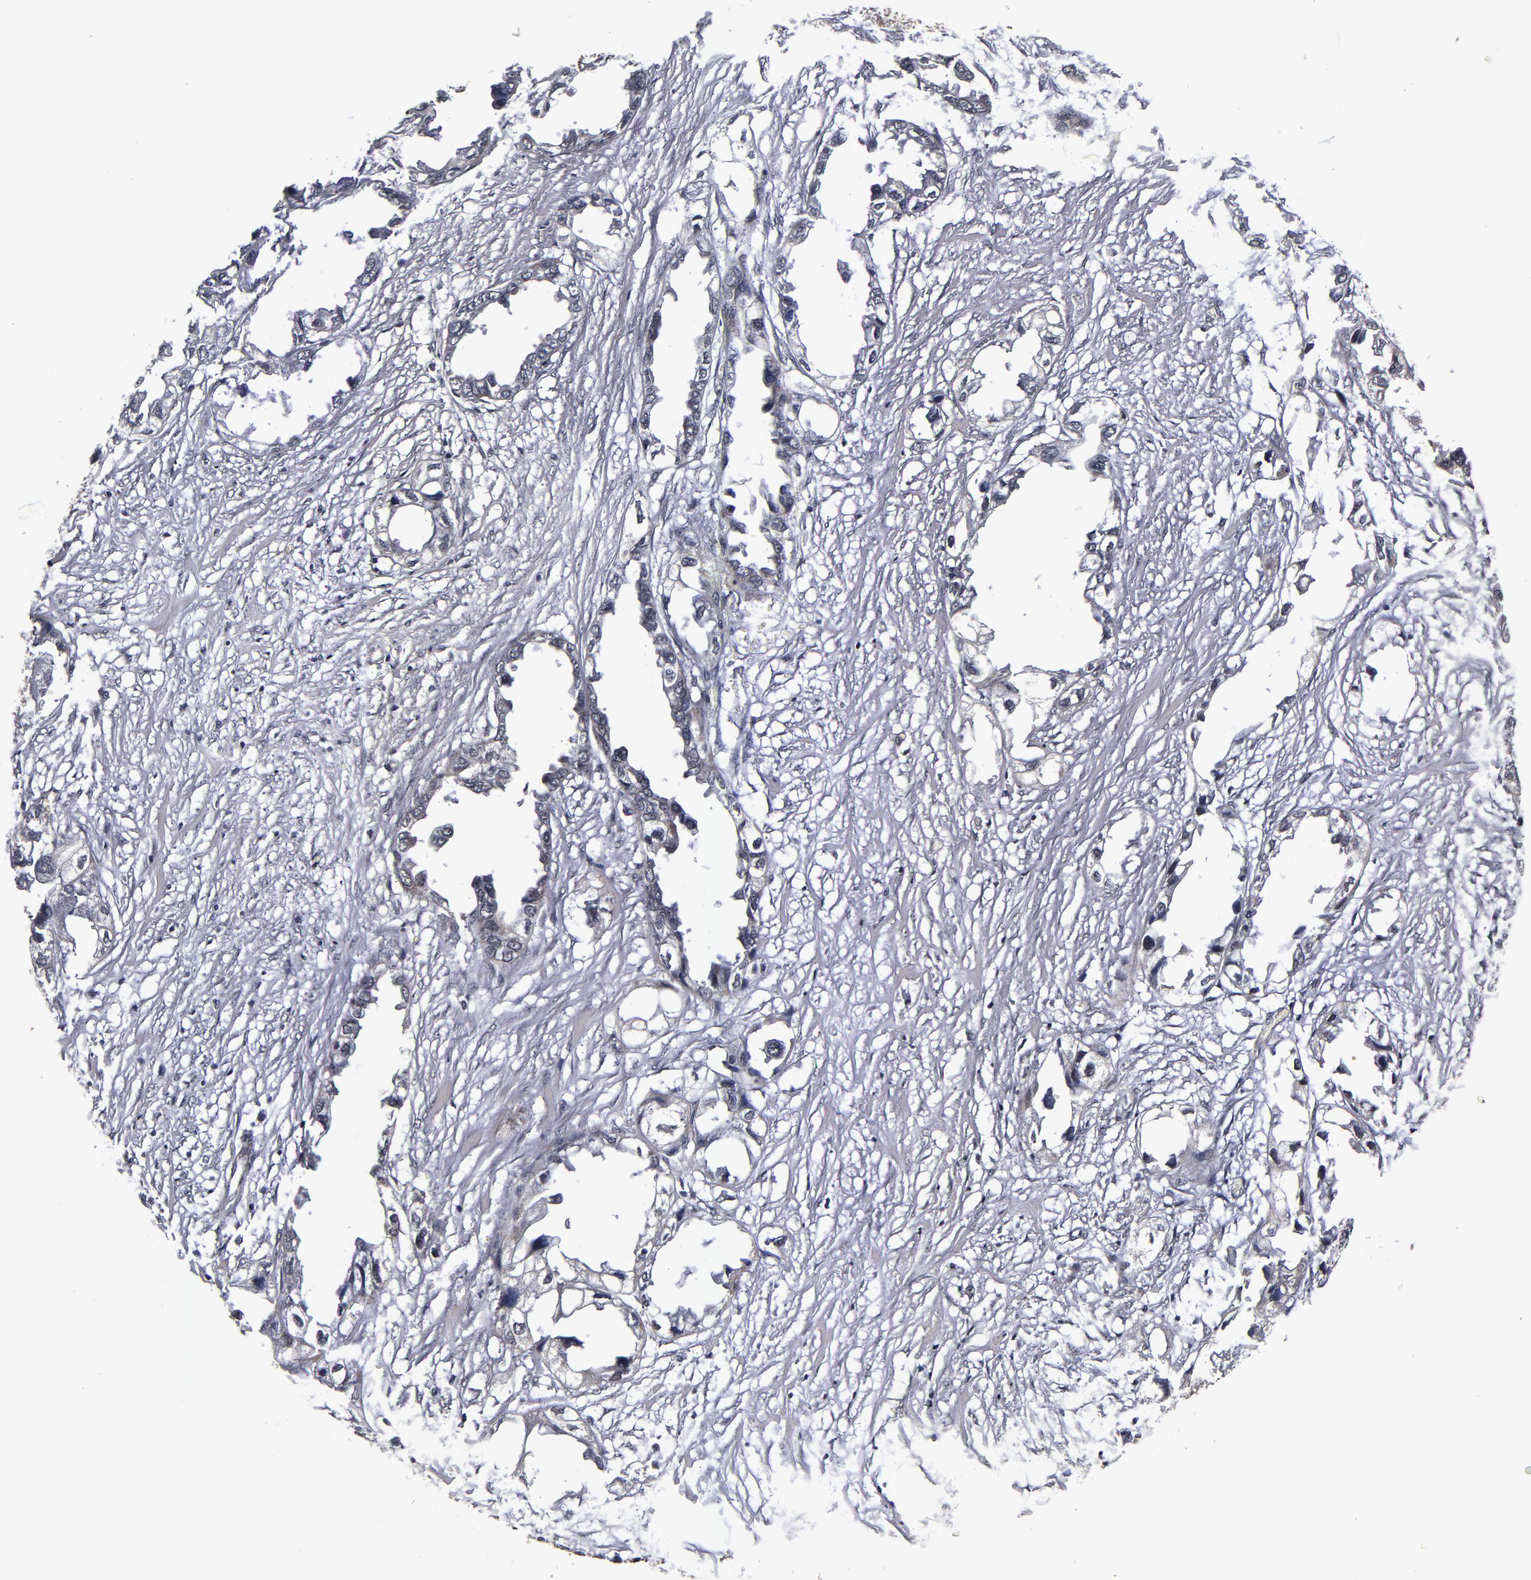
{"staining": {"intensity": "negative", "quantity": "none", "location": "none"}, "tissue": "endometrial cancer", "cell_type": "Tumor cells", "image_type": "cancer", "snomed": [{"axis": "morphology", "description": "Adenocarcinoma, NOS"}, {"axis": "topography", "description": "Endometrium"}], "caption": "IHC of endometrial cancer shows no expression in tumor cells.", "gene": "MMP15", "patient": {"sex": "female", "age": 67}}